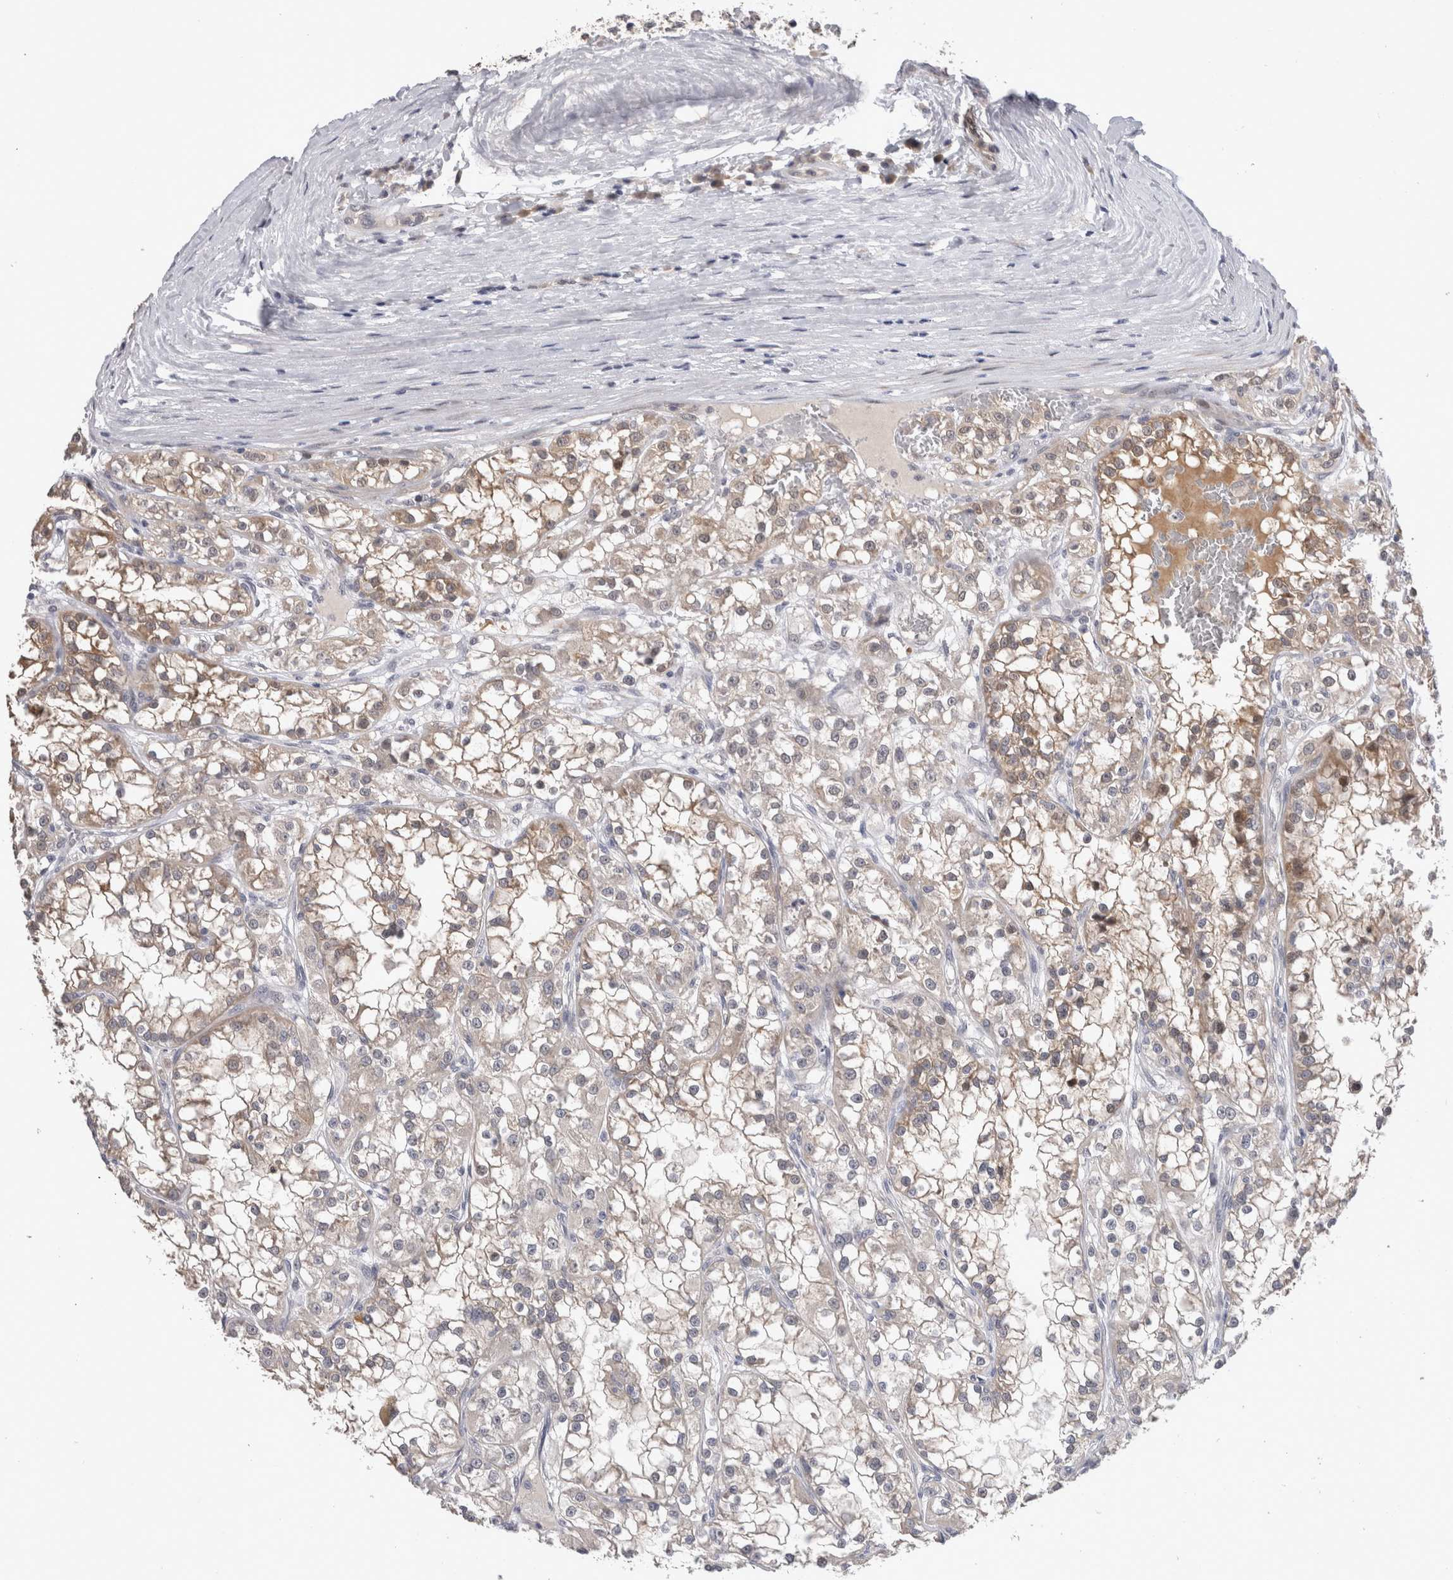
{"staining": {"intensity": "weak", "quantity": "25%-75%", "location": "cytoplasmic/membranous"}, "tissue": "renal cancer", "cell_type": "Tumor cells", "image_type": "cancer", "snomed": [{"axis": "morphology", "description": "Adenocarcinoma, NOS"}, {"axis": "topography", "description": "Kidney"}], "caption": "Tumor cells exhibit low levels of weak cytoplasmic/membranous staining in approximately 25%-75% of cells in human renal cancer.", "gene": "CRYBG1", "patient": {"sex": "female", "age": 52}}